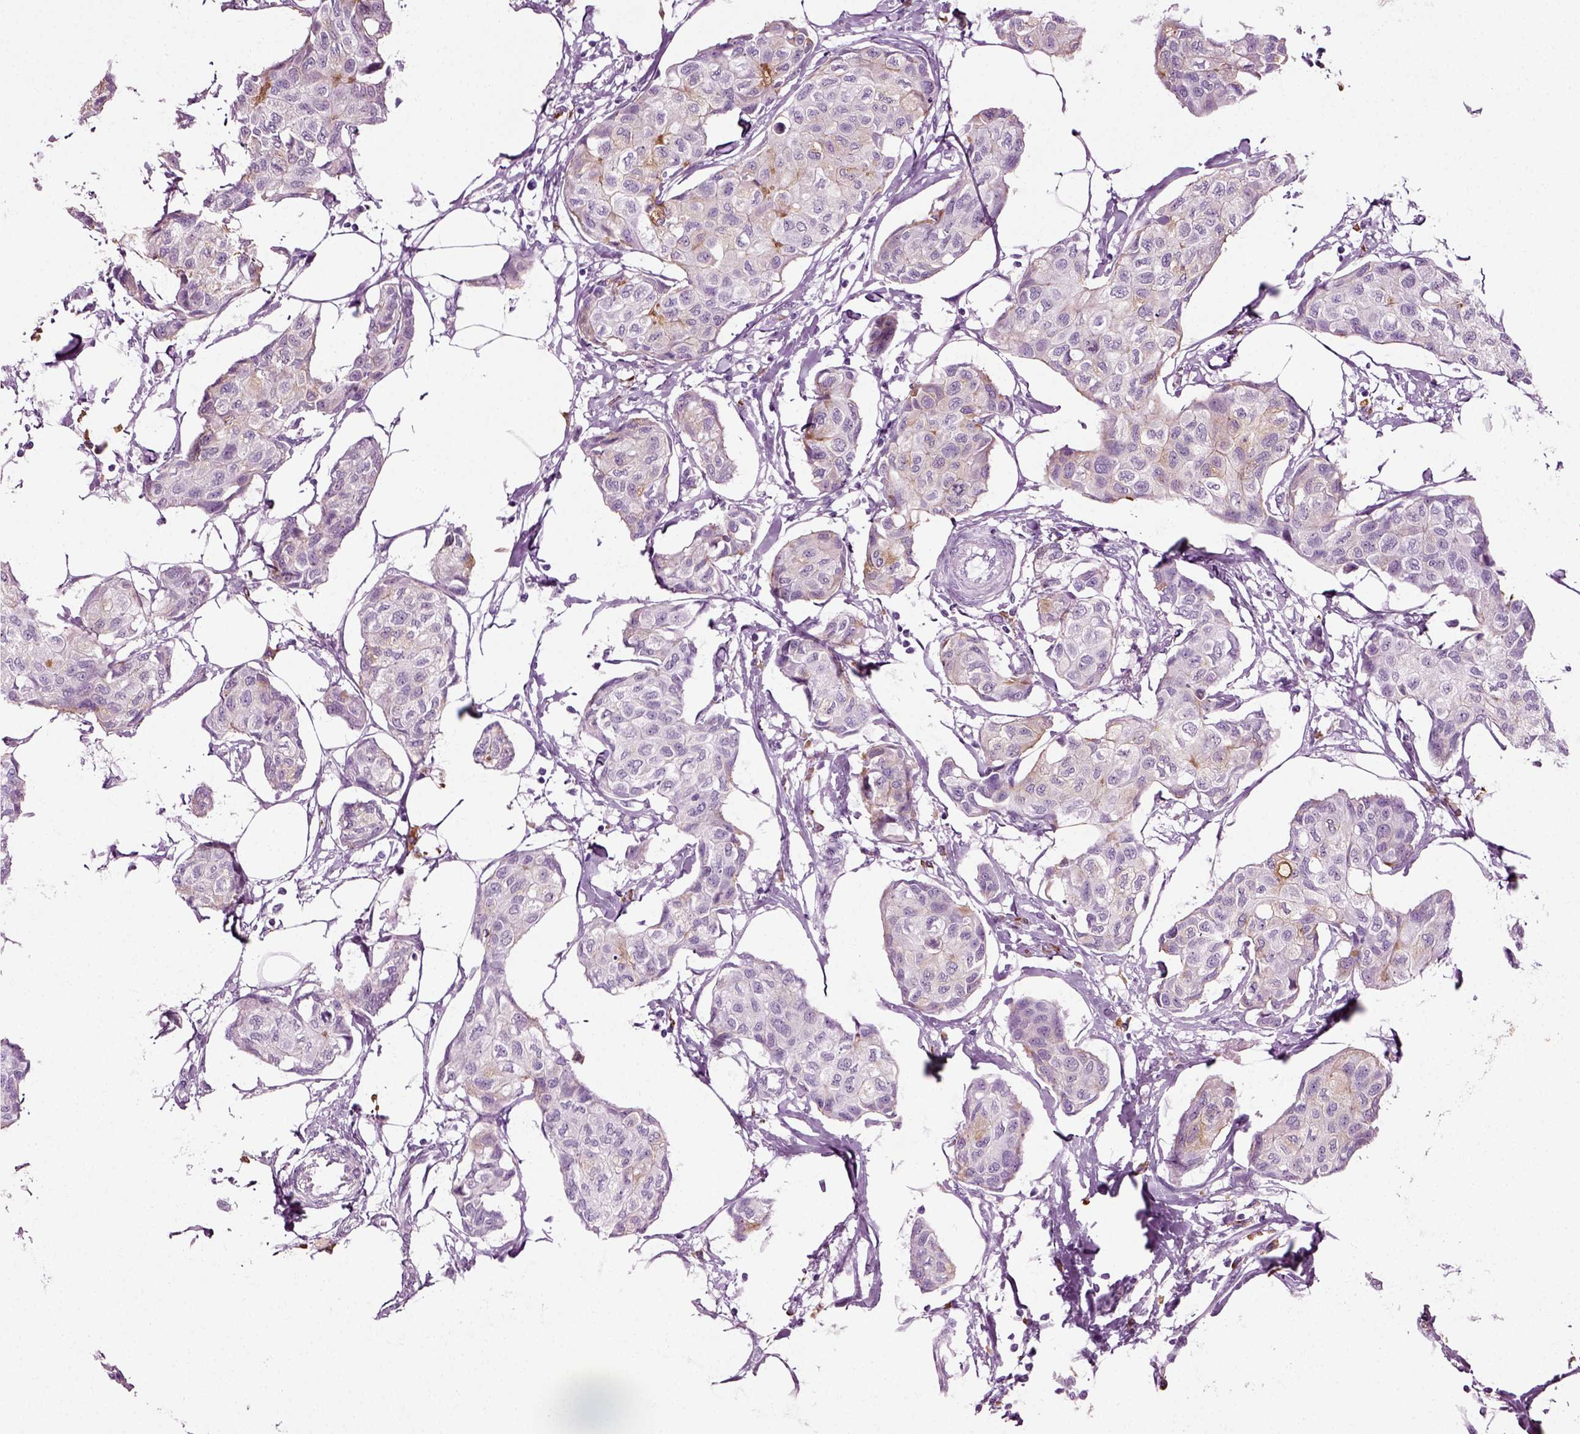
{"staining": {"intensity": "weak", "quantity": "<25%", "location": "cytoplasmic/membranous"}, "tissue": "breast cancer", "cell_type": "Tumor cells", "image_type": "cancer", "snomed": [{"axis": "morphology", "description": "Duct carcinoma"}, {"axis": "topography", "description": "Breast"}], "caption": "Immunohistochemistry (IHC) photomicrograph of neoplastic tissue: breast cancer stained with DAB reveals no significant protein staining in tumor cells.", "gene": "SLC26A8", "patient": {"sex": "female", "age": 80}}